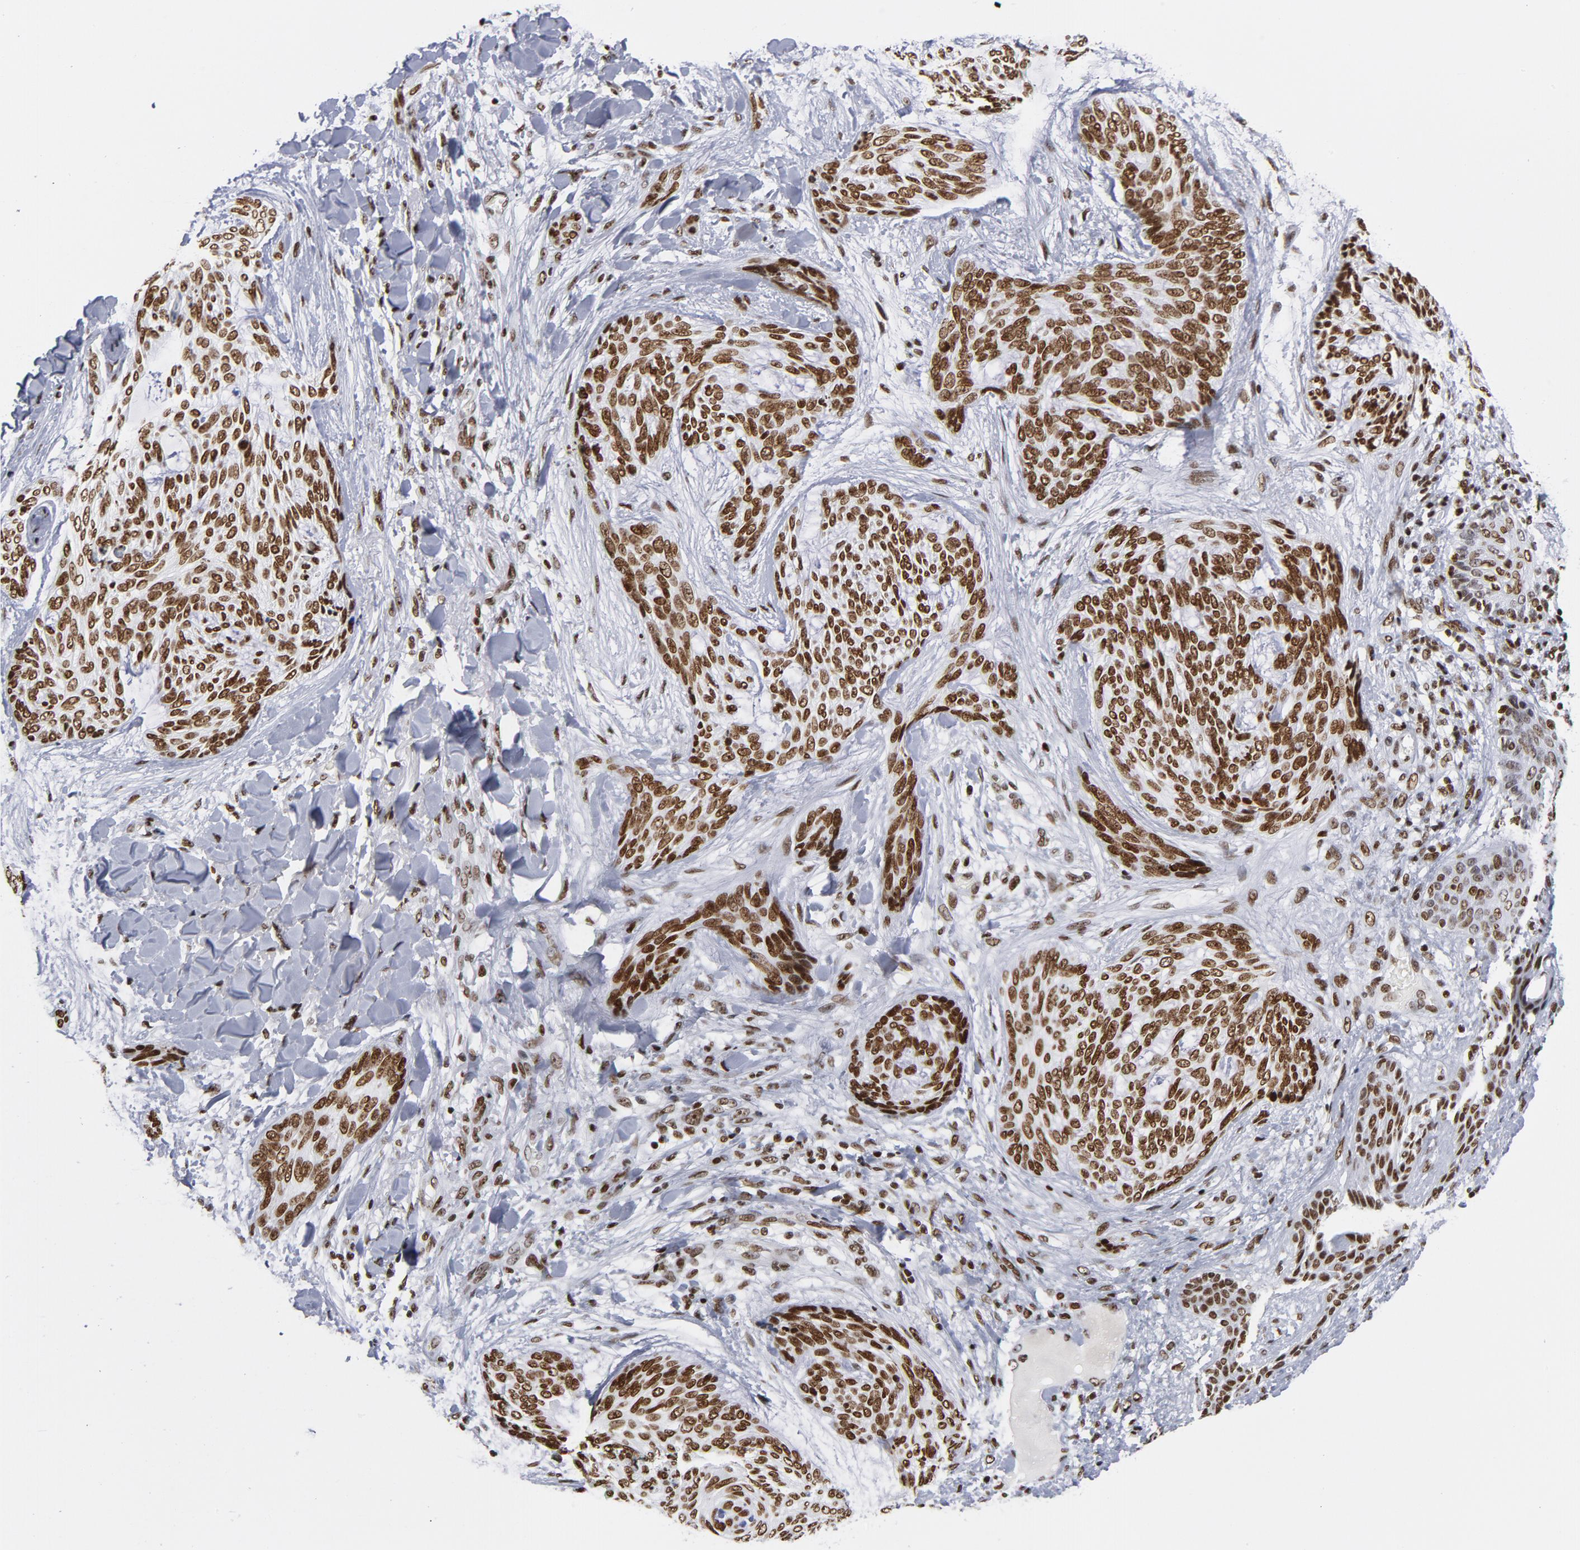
{"staining": {"intensity": "moderate", "quantity": ">75%", "location": "cytoplasmic/membranous,nuclear"}, "tissue": "skin cancer", "cell_type": "Tumor cells", "image_type": "cancer", "snomed": [{"axis": "morphology", "description": "Normal tissue, NOS"}, {"axis": "morphology", "description": "Basal cell carcinoma"}, {"axis": "topography", "description": "Skin"}], "caption": "The immunohistochemical stain labels moderate cytoplasmic/membranous and nuclear staining in tumor cells of skin cancer tissue.", "gene": "TOP2B", "patient": {"sex": "female", "age": 71}}